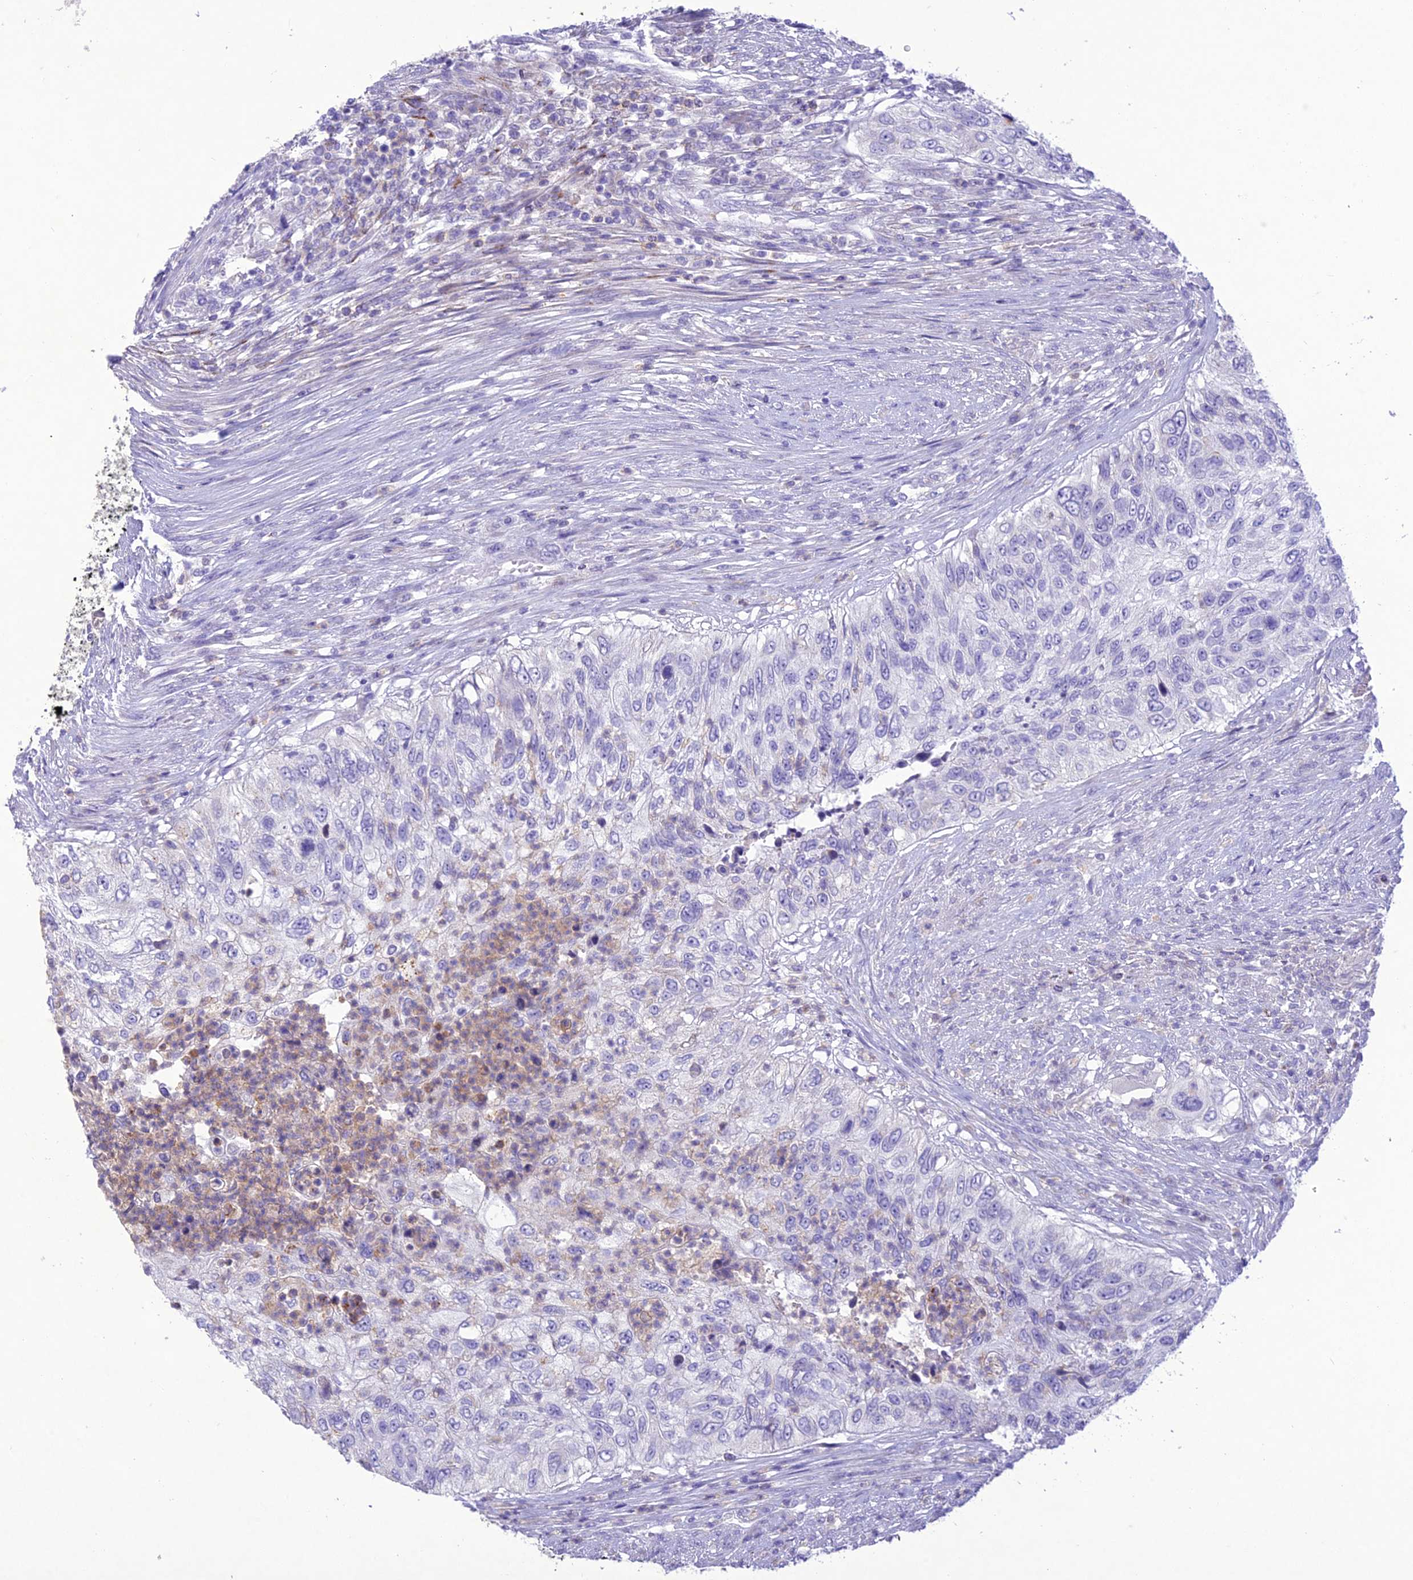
{"staining": {"intensity": "negative", "quantity": "none", "location": "none"}, "tissue": "urothelial cancer", "cell_type": "Tumor cells", "image_type": "cancer", "snomed": [{"axis": "morphology", "description": "Urothelial carcinoma, High grade"}, {"axis": "topography", "description": "Urinary bladder"}], "caption": "High power microscopy image of an IHC histopathology image of urothelial cancer, revealing no significant staining in tumor cells. (Brightfield microscopy of DAB (3,3'-diaminobenzidine) immunohistochemistry at high magnification).", "gene": "SLC13A5", "patient": {"sex": "female", "age": 60}}